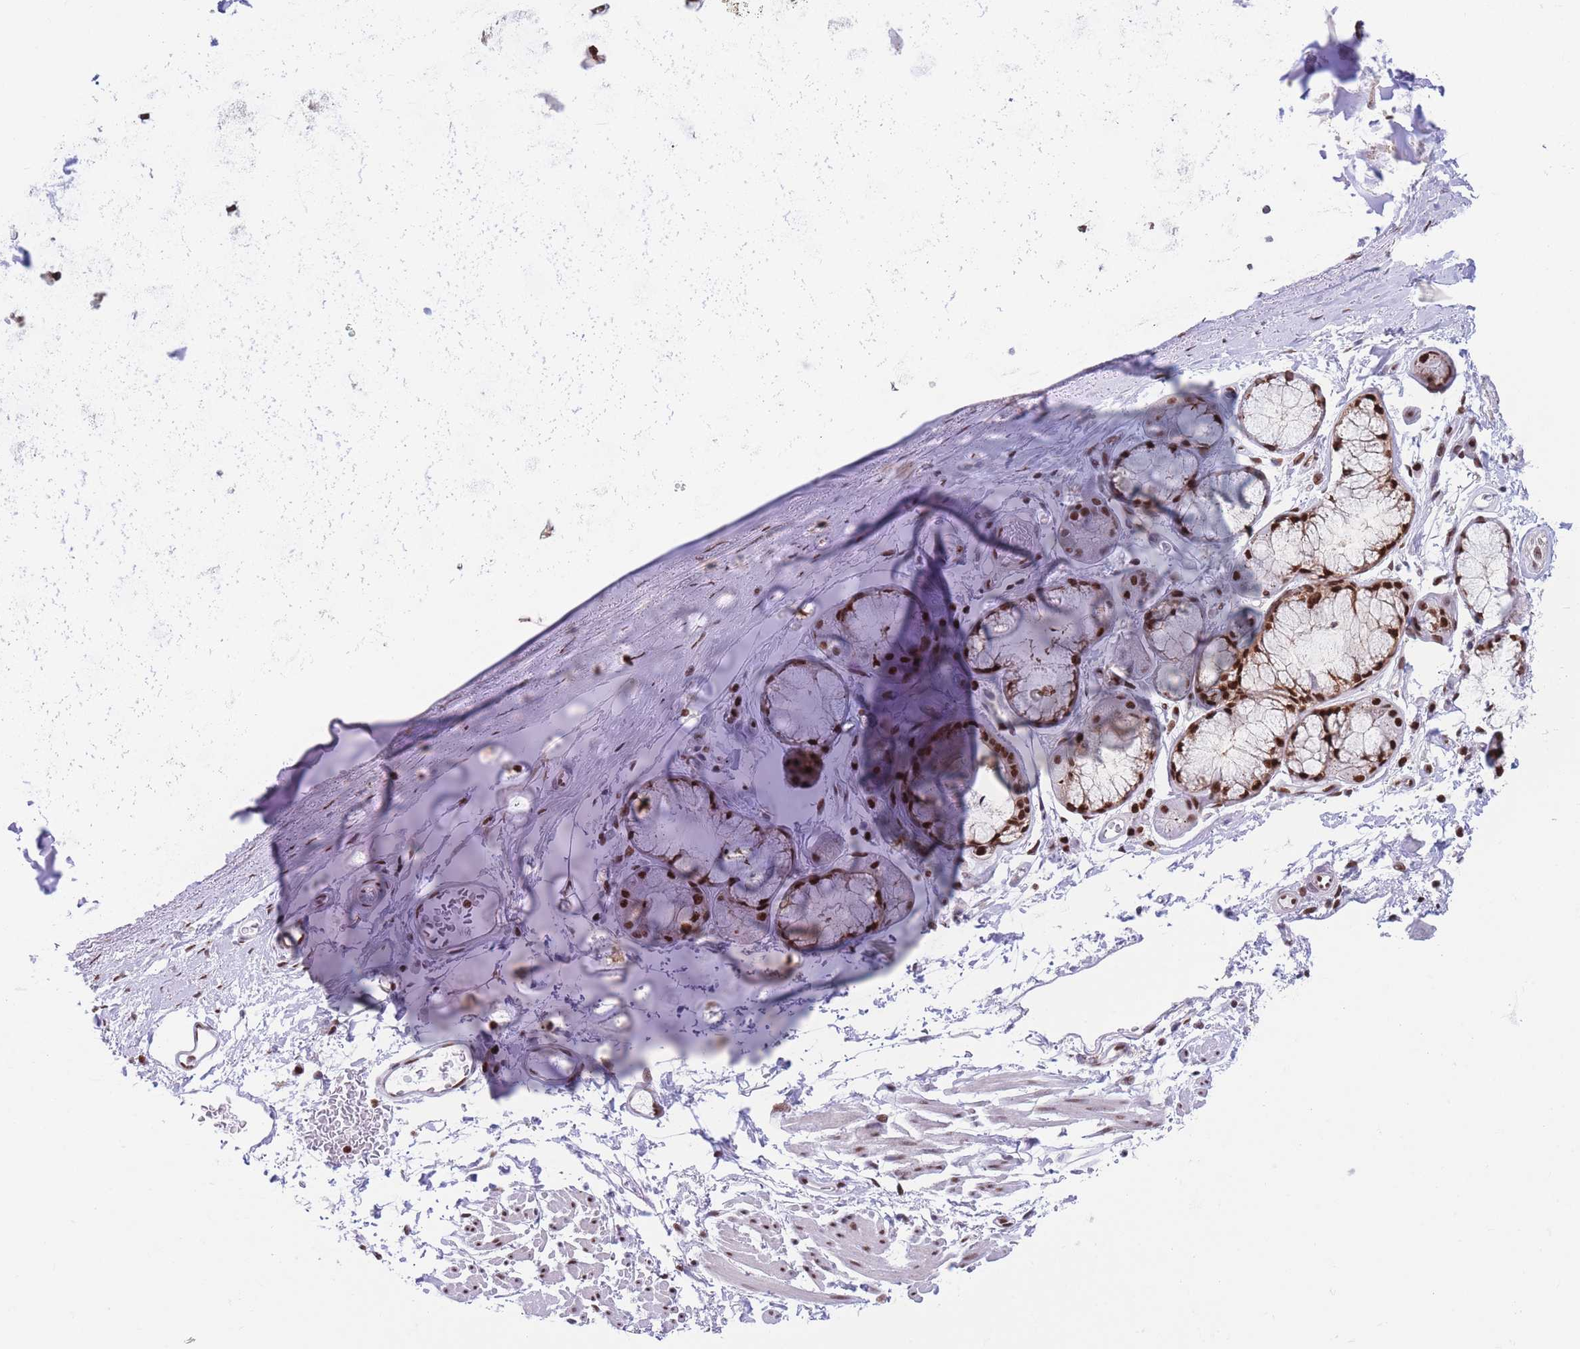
{"staining": {"intensity": "negative", "quantity": "none", "location": "none"}, "tissue": "soft tissue", "cell_type": "Chondrocytes", "image_type": "normal", "snomed": [{"axis": "morphology", "description": "Normal tissue, NOS"}, {"axis": "topography", "description": "Cartilage tissue"}], "caption": "This is an immunohistochemistry (IHC) histopathology image of unremarkable human soft tissue. There is no staining in chondrocytes.", "gene": "DNAJC3", "patient": {"sex": "male", "age": 73}}